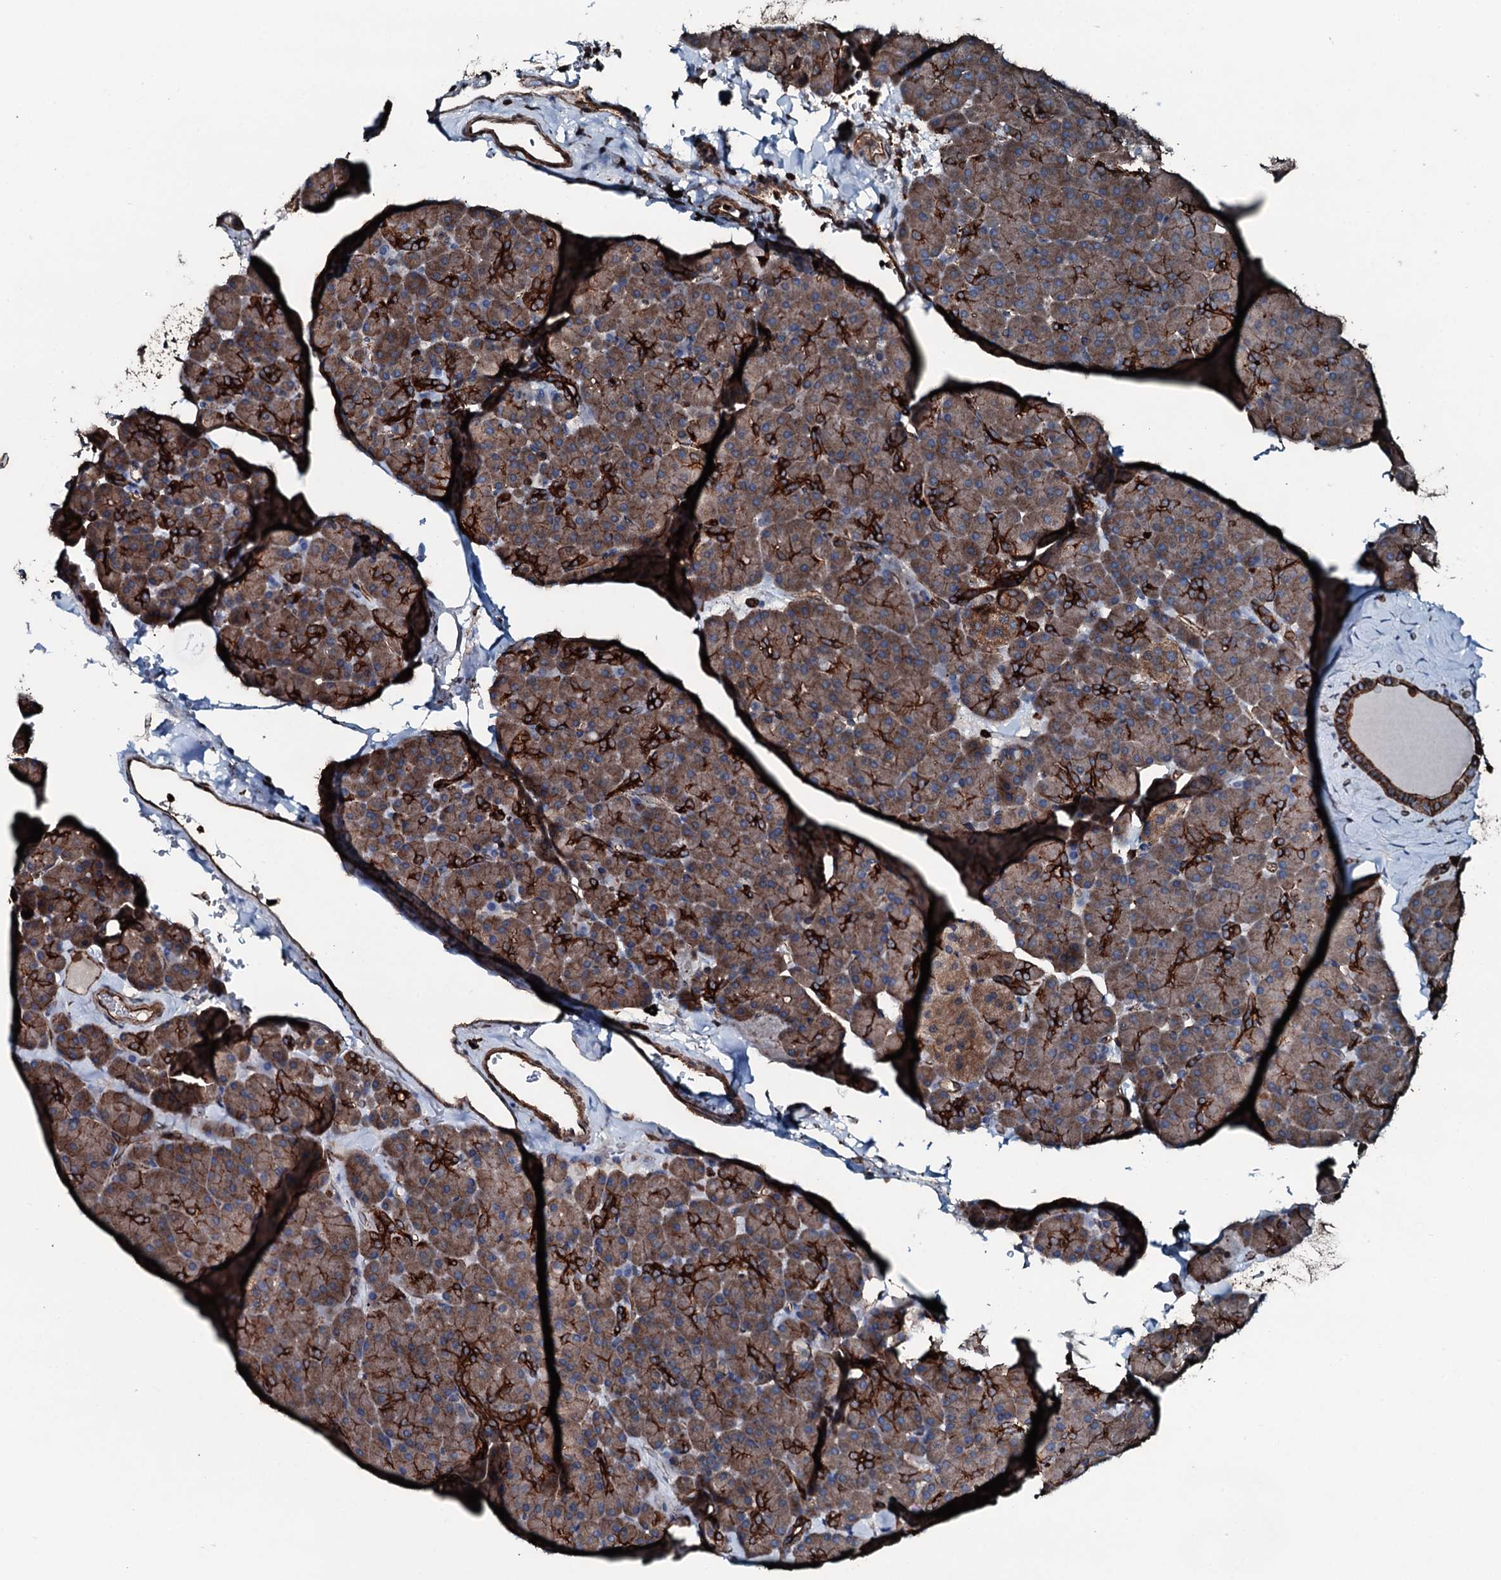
{"staining": {"intensity": "moderate", "quantity": ">75%", "location": "cytoplasmic/membranous"}, "tissue": "pancreas", "cell_type": "Exocrine glandular cells", "image_type": "normal", "snomed": [{"axis": "morphology", "description": "Normal tissue, NOS"}, {"axis": "topography", "description": "Pancreas"}], "caption": "This photomicrograph shows immunohistochemistry (IHC) staining of unremarkable pancreas, with medium moderate cytoplasmic/membranous staining in about >75% of exocrine glandular cells.", "gene": "SLC25A38", "patient": {"sex": "male", "age": 36}}